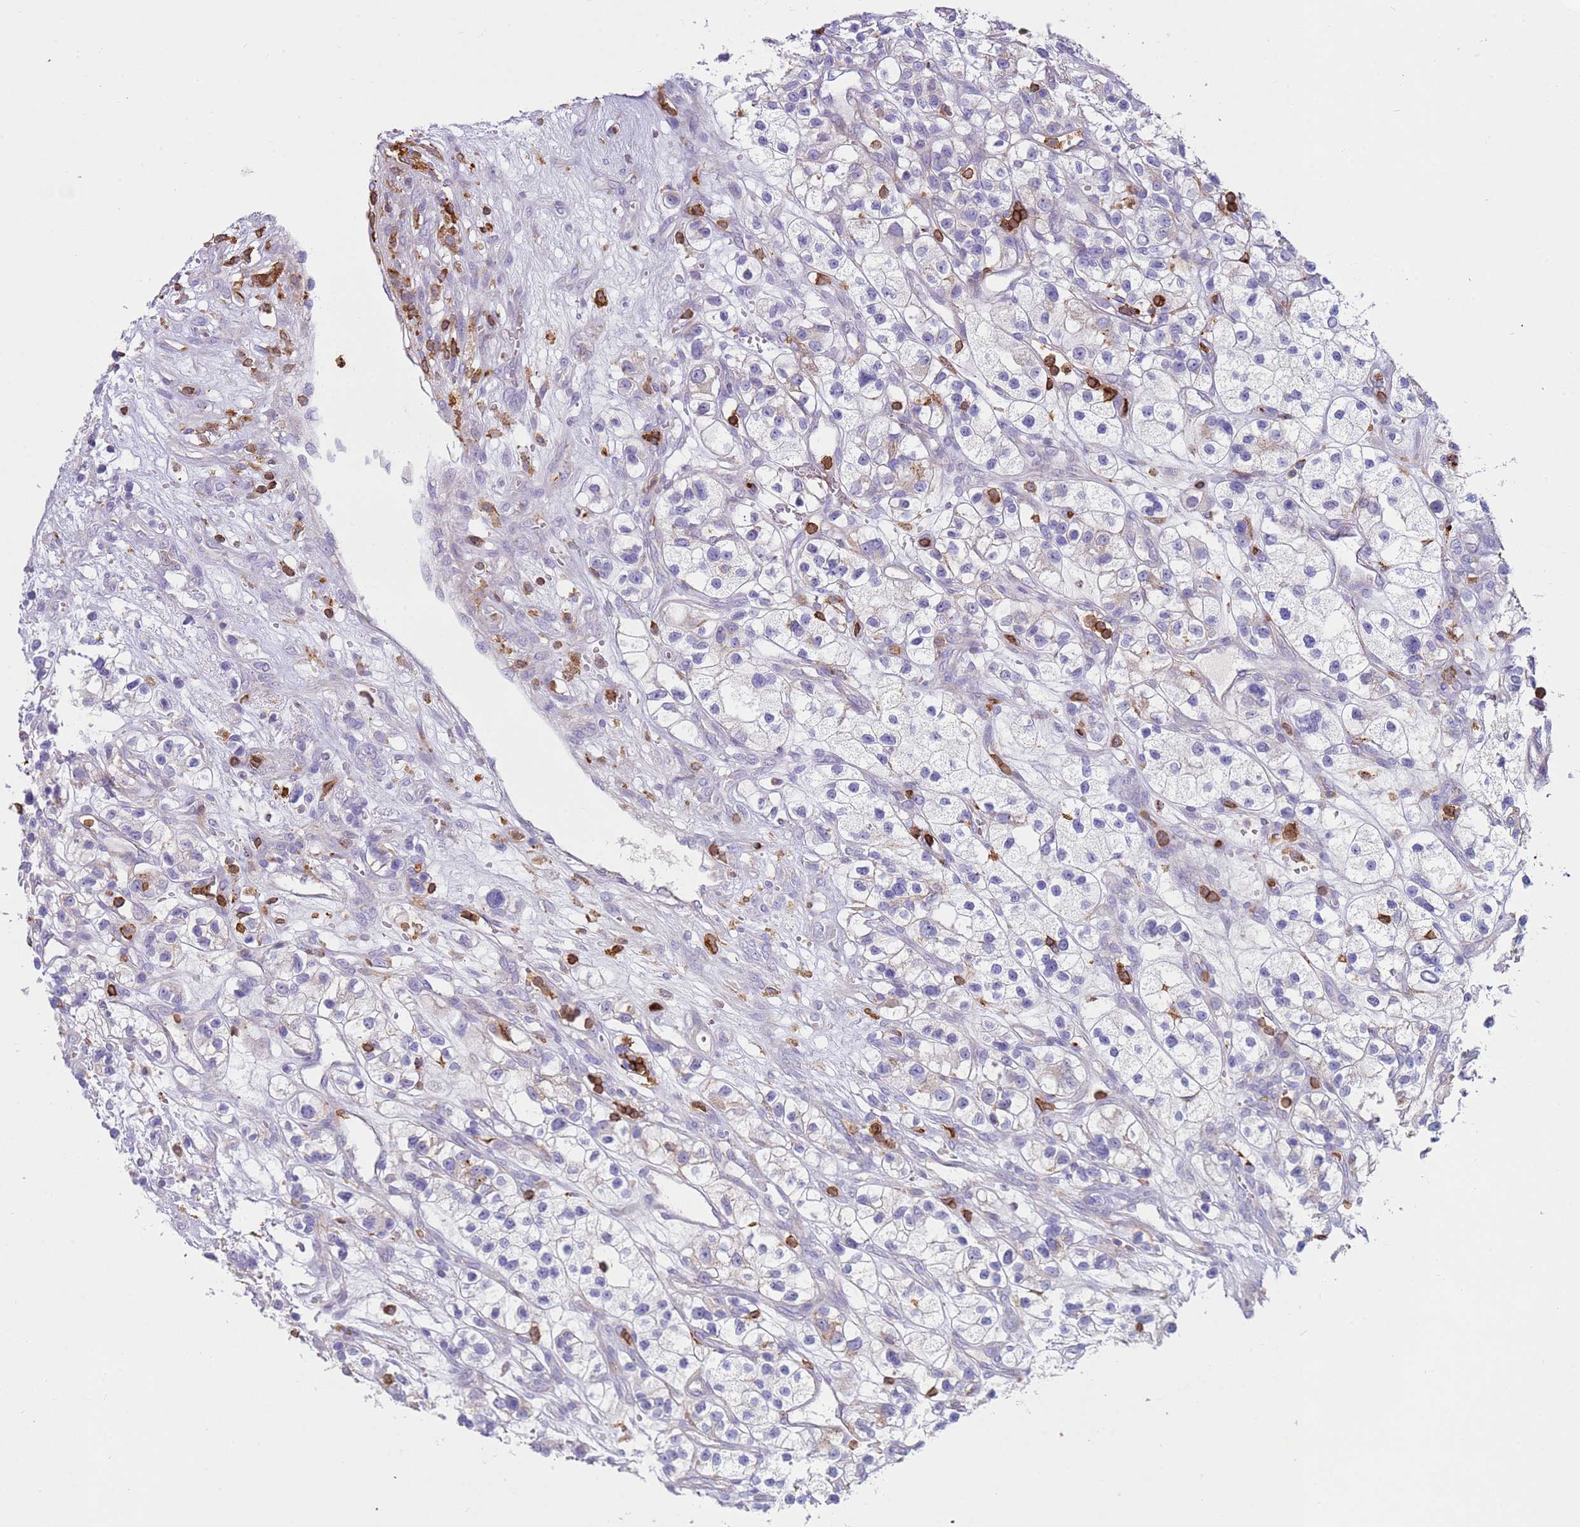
{"staining": {"intensity": "negative", "quantity": "none", "location": "none"}, "tissue": "renal cancer", "cell_type": "Tumor cells", "image_type": "cancer", "snomed": [{"axis": "morphology", "description": "Adenocarcinoma, NOS"}, {"axis": "topography", "description": "Kidney"}], "caption": "Renal cancer (adenocarcinoma) was stained to show a protein in brown. There is no significant expression in tumor cells.", "gene": "TTPAL", "patient": {"sex": "female", "age": 57}}